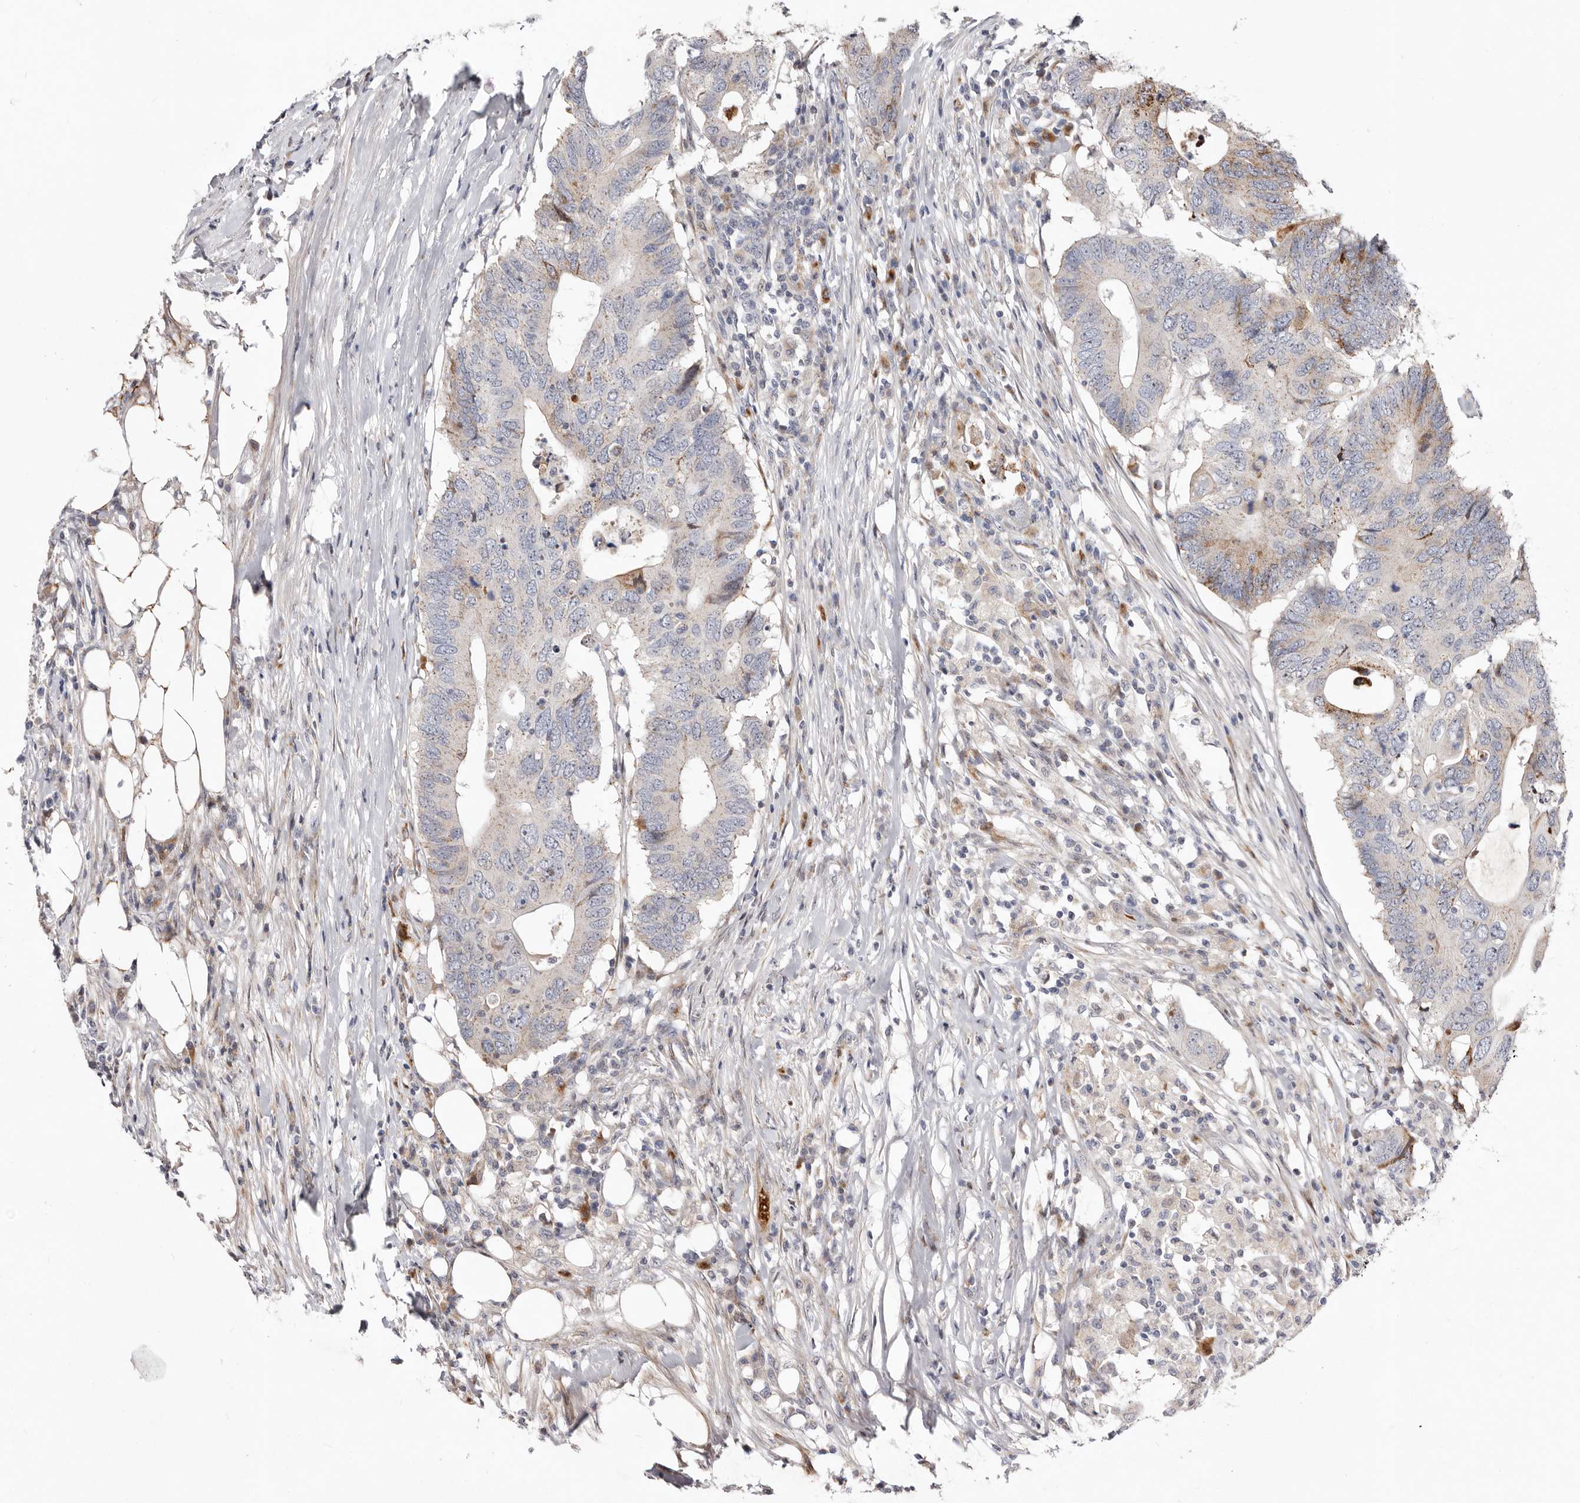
{"staining": {"intensity": "moderate", "quantity": "<25%", "location": "cytoplasmic/membranous"}, "tissue": "colorectal cancer", "cell_type": "Tumor cells", "image_type": "cancer", "snomed": [{"axis": "morphology", "description": "Adenocarcinoma, NOS"}, {"axis": "topography", "description": "Colon"}], "caption": "Immunohistochemistry (IHC) (DAB) staining of colorectal adenocarcinoma shows moderate cytoplasmic/membranous protein positivity in approximately <25% of tumor cells.", "gene": "NUBPL", "patient": {"sex": "male", "age": 71}}